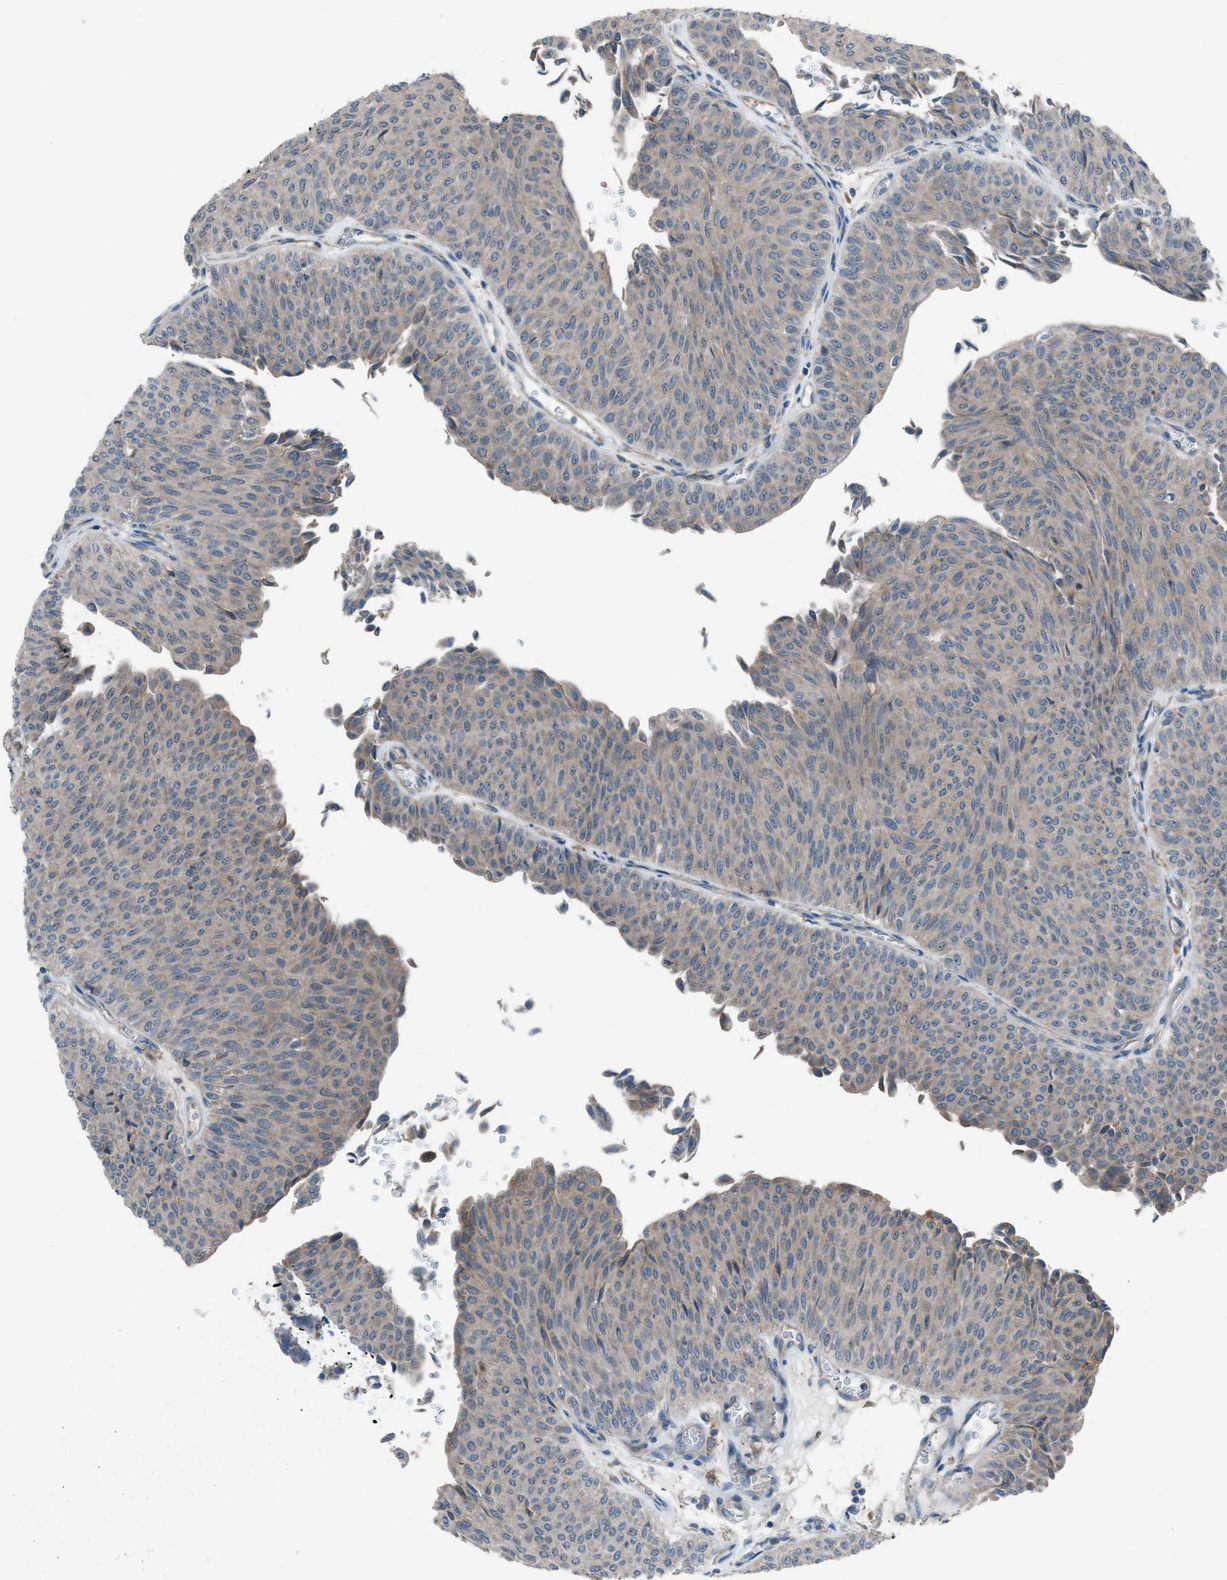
{"staining": {"intensity": "weak", "quantity": "<25%", "location": "cytoplasmic/membranous"}, "tissue": "urothelial cancer", "cell_type": "Tumor cells", "image_type": "cancer", "snomed": [{"axis": "morphology", "description": "Urothelial carcinoma, Low grade"}, {"axis": "topography", "description": "Urinary bladder"}], "caption": "Immunohistochemistry photomicrograph of neoplastic tissue: human low-grade urothelial carcinoma stained with DAB shows no significant protein positivity in tumor cells.", "gene": "HEG1", "patient": {"sex": "male", "age": 78}}